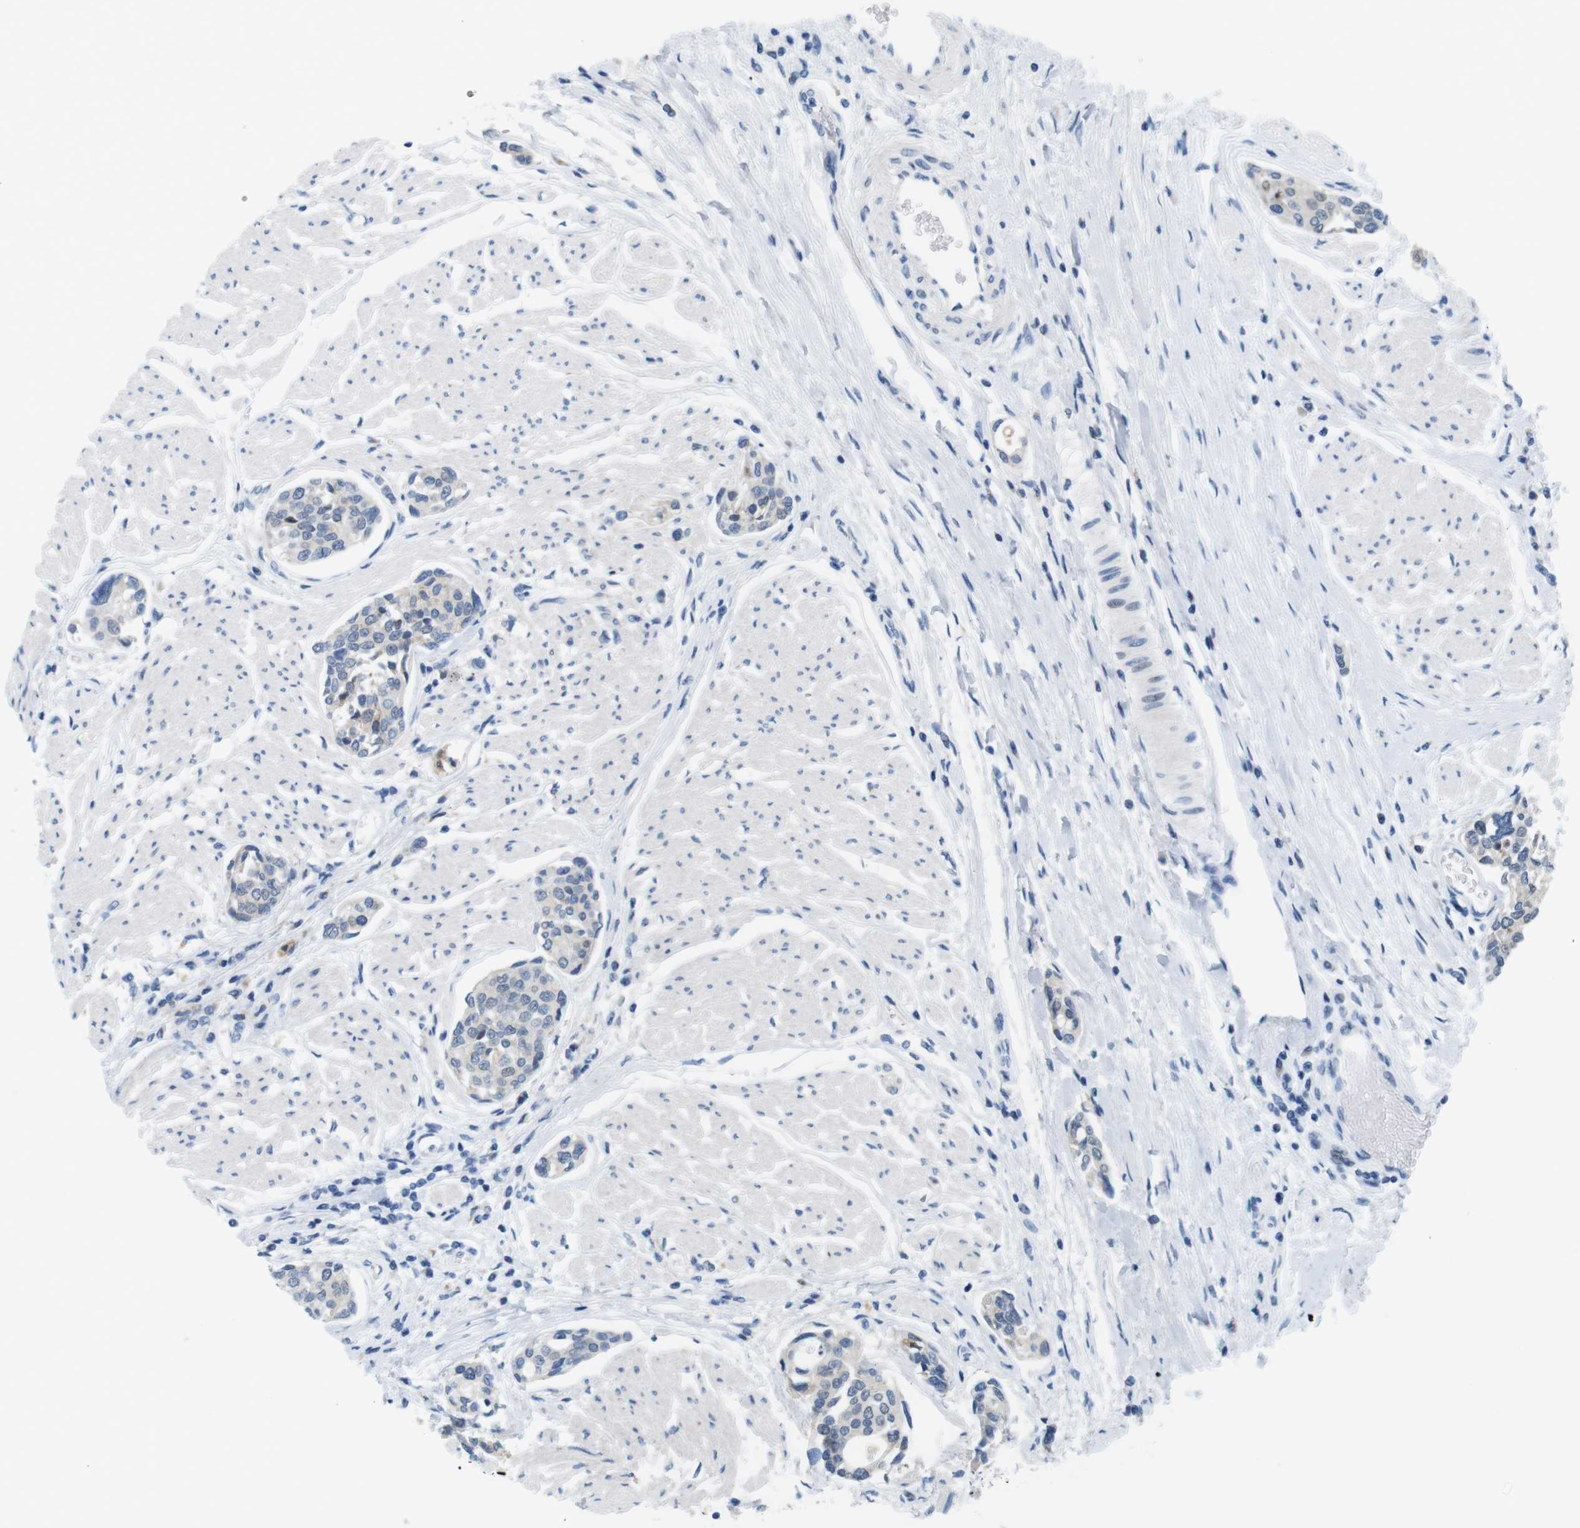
{"staining": {"intensity": "weak", "quantity": "<25%", "location": "cytoplasmic/membranous"}, "tissue": "urothelial cancer", "cell_type": "Tumor cells", "image_type": "cancer", "snomed": [{"axis": "morphology", "description": "Urothelial carcinoma, High grade"}, {"axis": "topography", "description": "Urinary bladder"}], "caption": "Human urothelial carcinoma (high-grade) stained for a protein using immunohistochemistry (IHC) displays no expression in tumor cells.", "gene": "GOLGA2", "patient": {"sex": "male", "age": 78}}